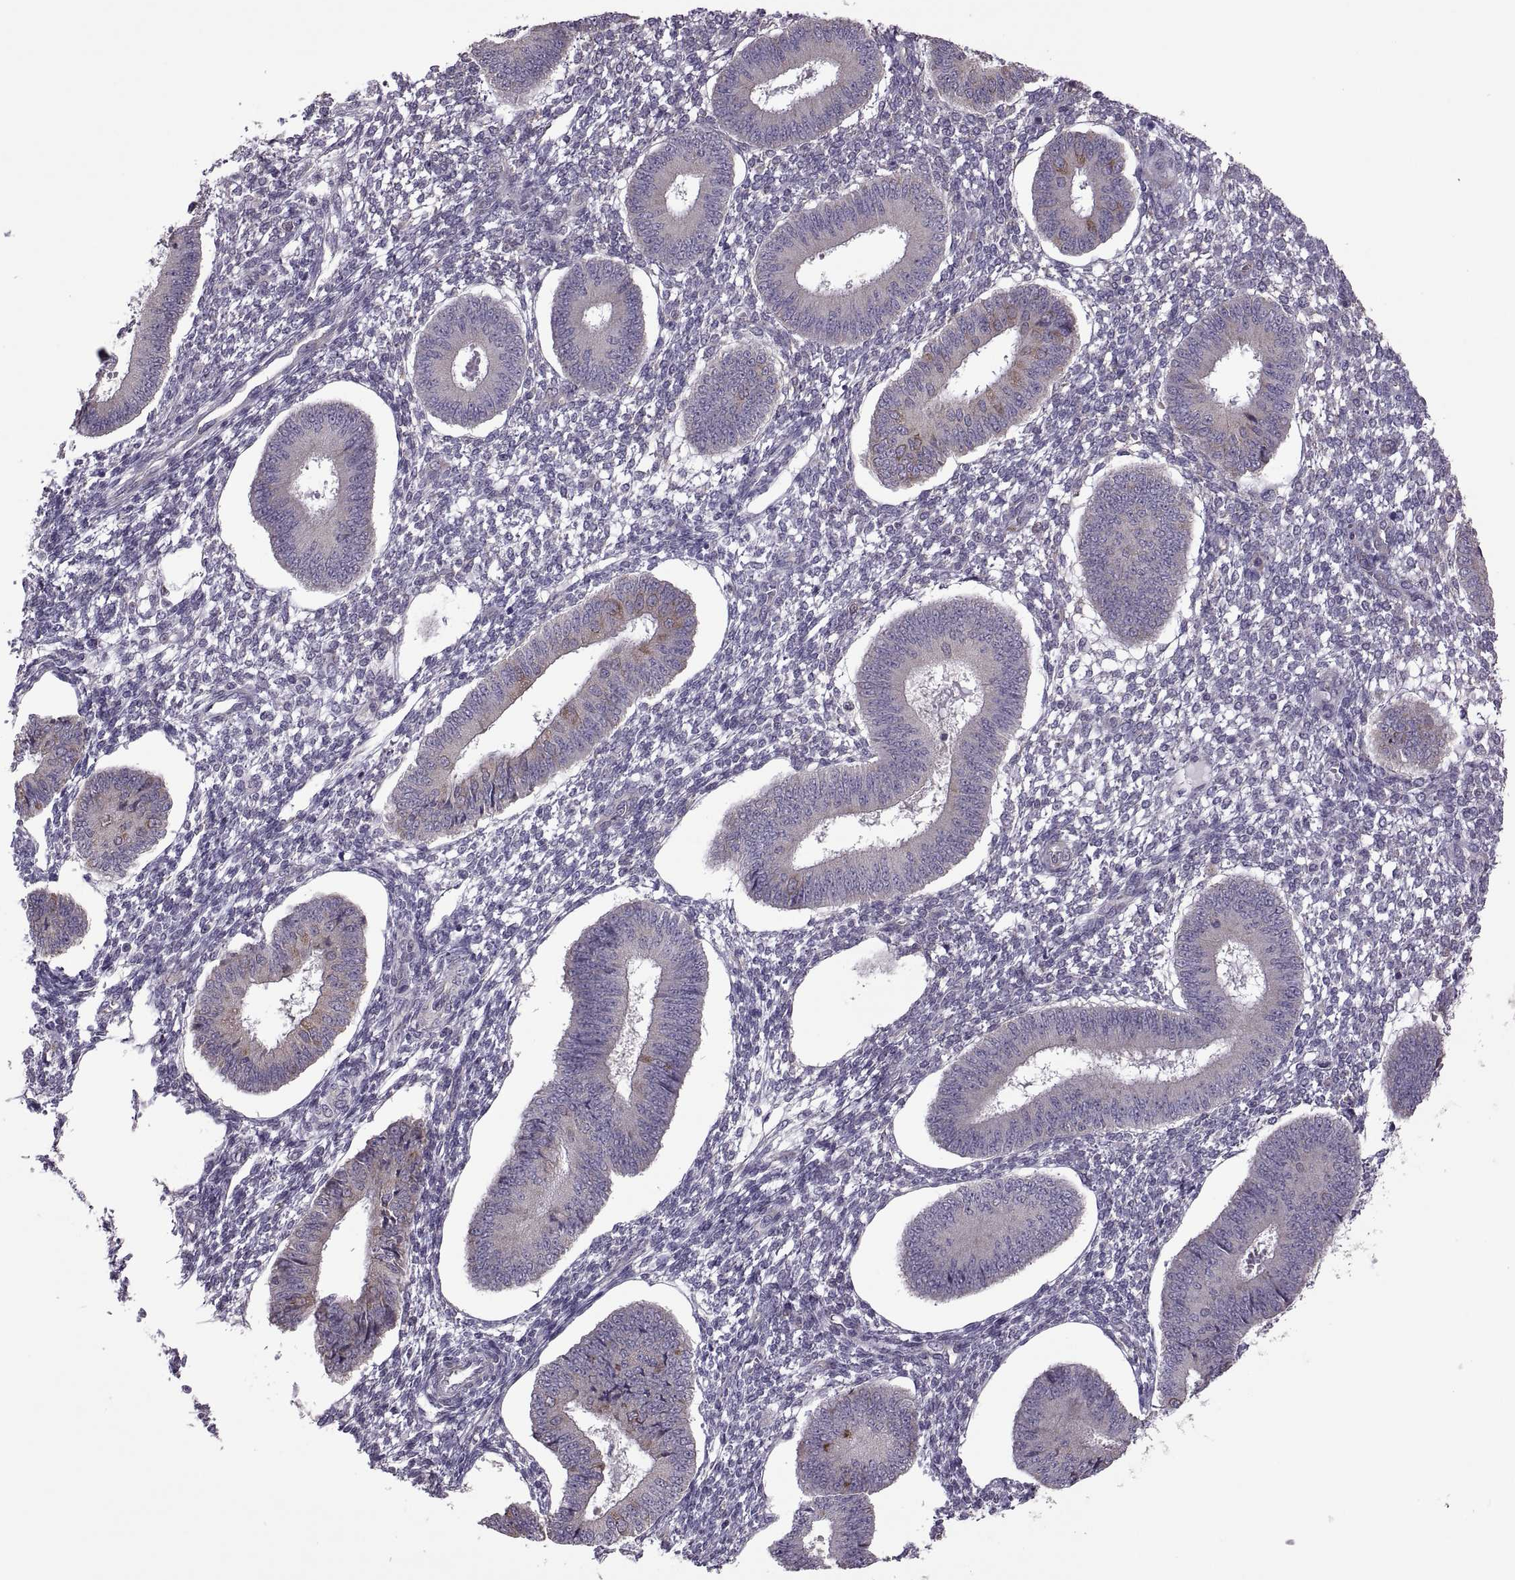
{"staining": {"intensity": "negative", "quantity": "none", "location": "none"}, "tissue": "endometrium", "cell_type": "Cells in endometrial stroma", "image_type": "normal", "snomed": [{"axis": "morphology", "description": "Normal tissue, NOS"}, {"axis": "topography", "description": "Endometrium"}], "caption": "Histopathology image shows no significant protein staining in cells in endometrial stroma of benign endometrium.", "gene": "PABPC1", "patient": {"sex": "female", "age": 42}}